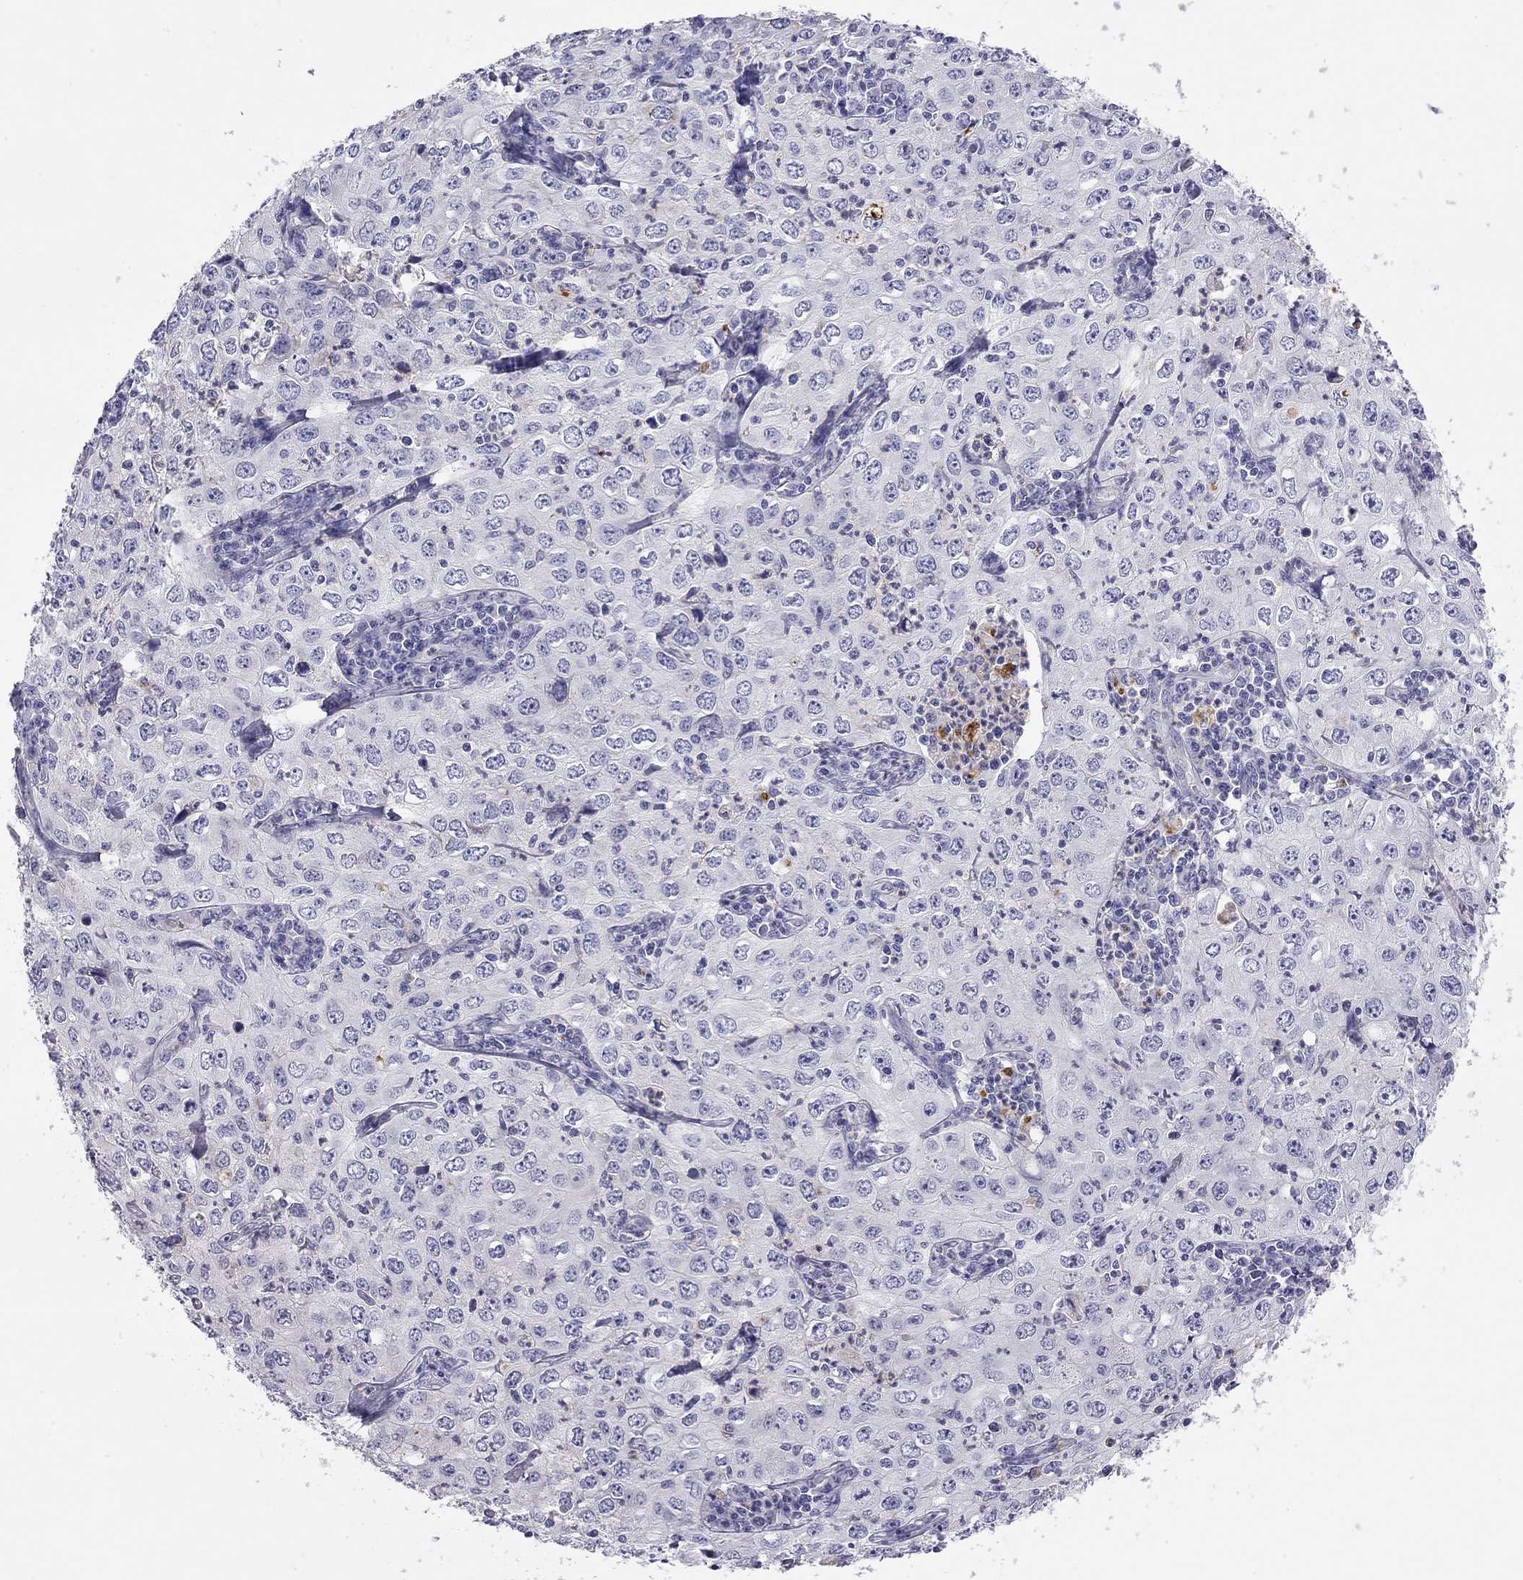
{"staining": {"intensity": "negative", "quantity": "none", "location": "none"}, "tissue": "cervical cancer", "cell_type": "Tumor cells", "image_type": "cancer", "snomed": [{"axis": "morphology", "description": "Squamous cell carcinoma, NOS"}, {"axis": "topography", "description": "Cervix"}], "caption": "A high-resolution histopathology image shows IHC staining of squamous cell carcinoma (cervical), which reveals no significant expression in tumor cells.", "gene": "TDRD6", "patient": {"sex": "female", "age": 24}}